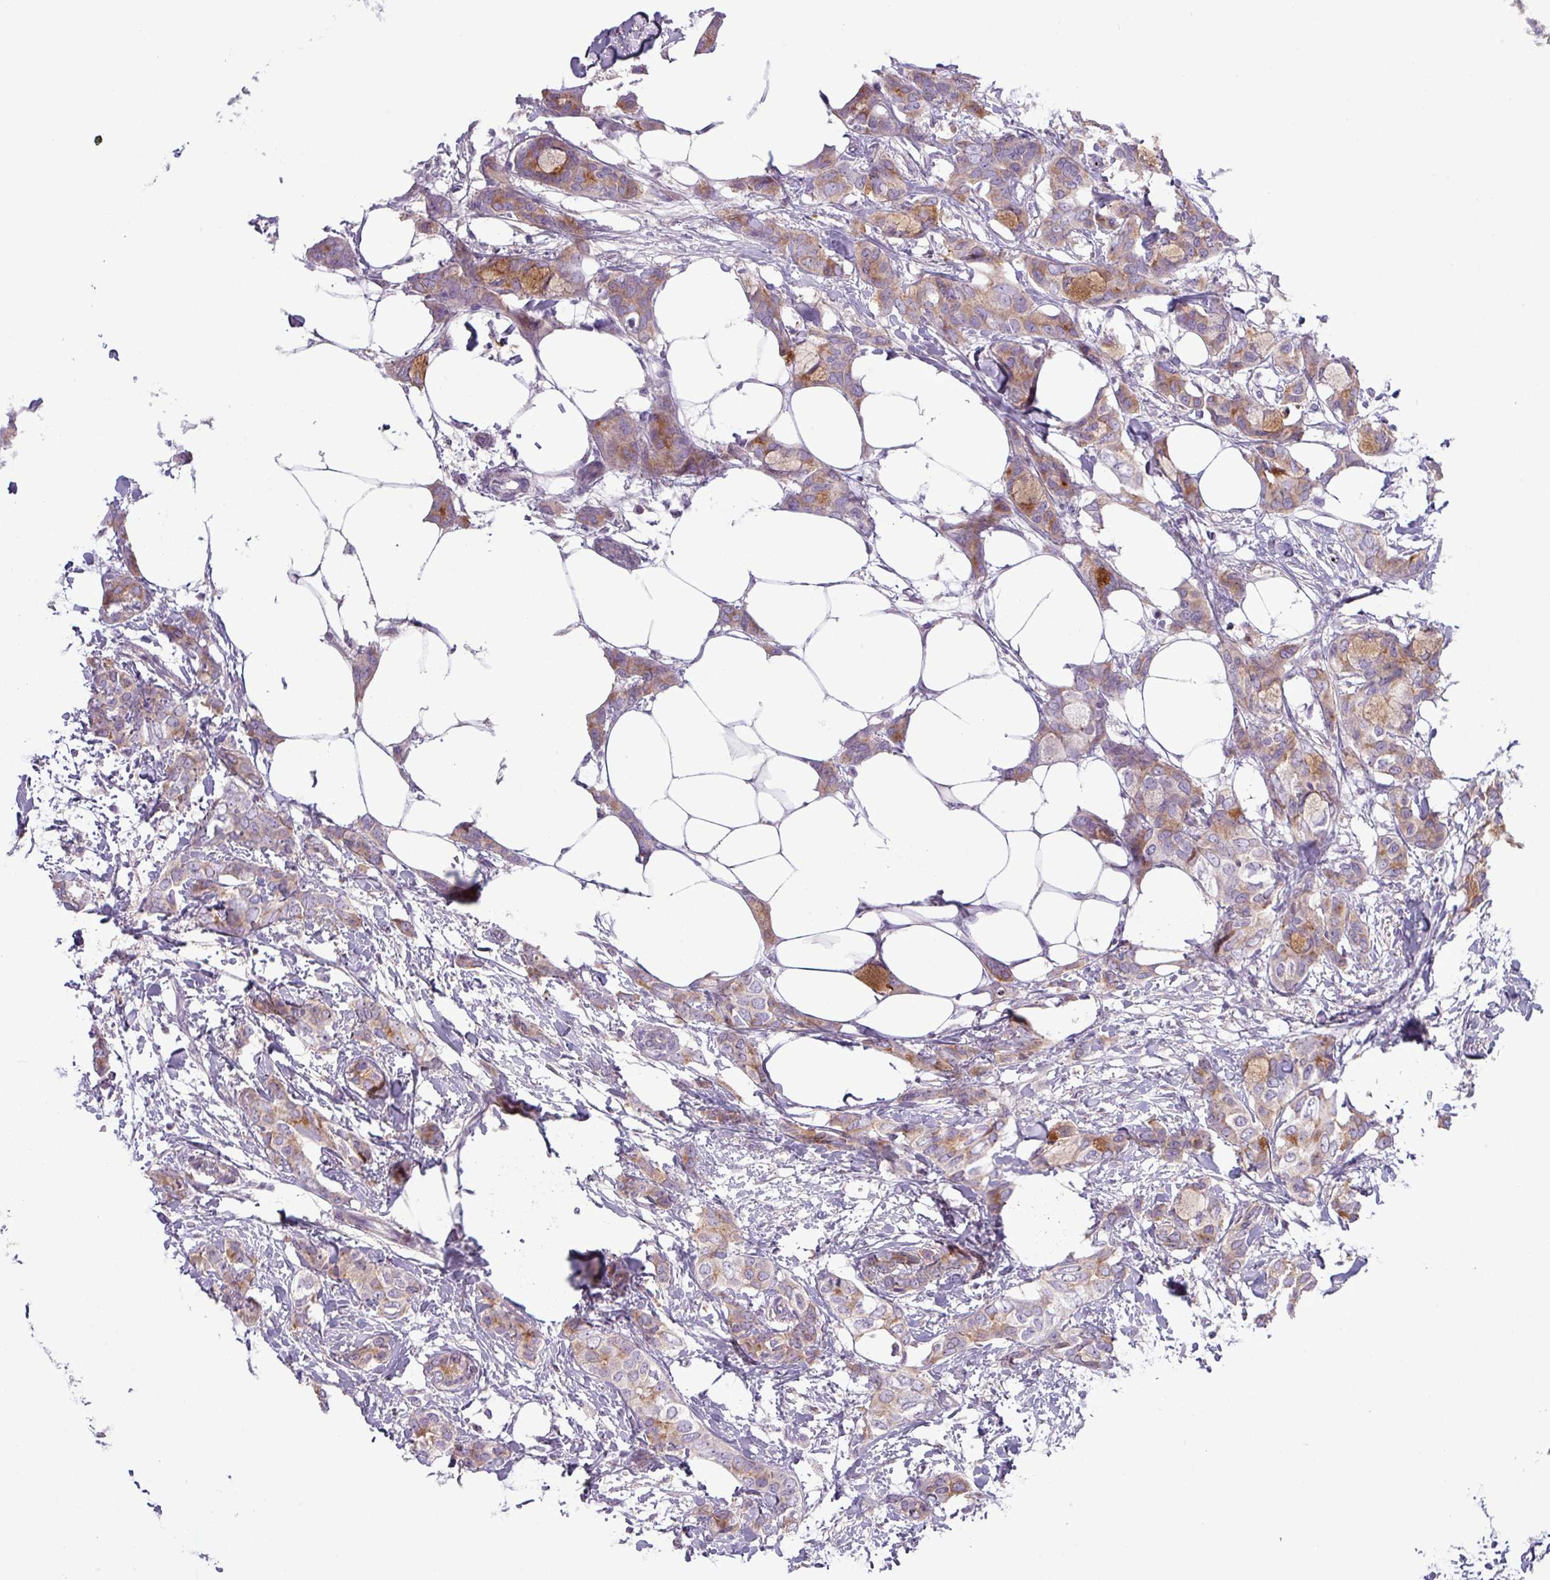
{"staining": {"intensity": "moderate", "quantity": ">75%", "location": "cytoplasmic/membranous"}, "tissue": "breast cancer", "cell_type": "Tumor cells", "image_type": "cancer", "snomed": [{"axis": "morphology", "description": "Duct carcinoma"}, {"axis": "topography", "description": "Breast"}], "caption": "Protein expression analysis of breast cancer shows moderate cytoplasmic/membranous positivity in about >75% of tumor cells. (Stains: DAB in brown, nuclei in blue, Microscopy: brightfield microscopy at high magnification).", "gene": "C4B", "patient": {"sex": "female", "age": 73}}